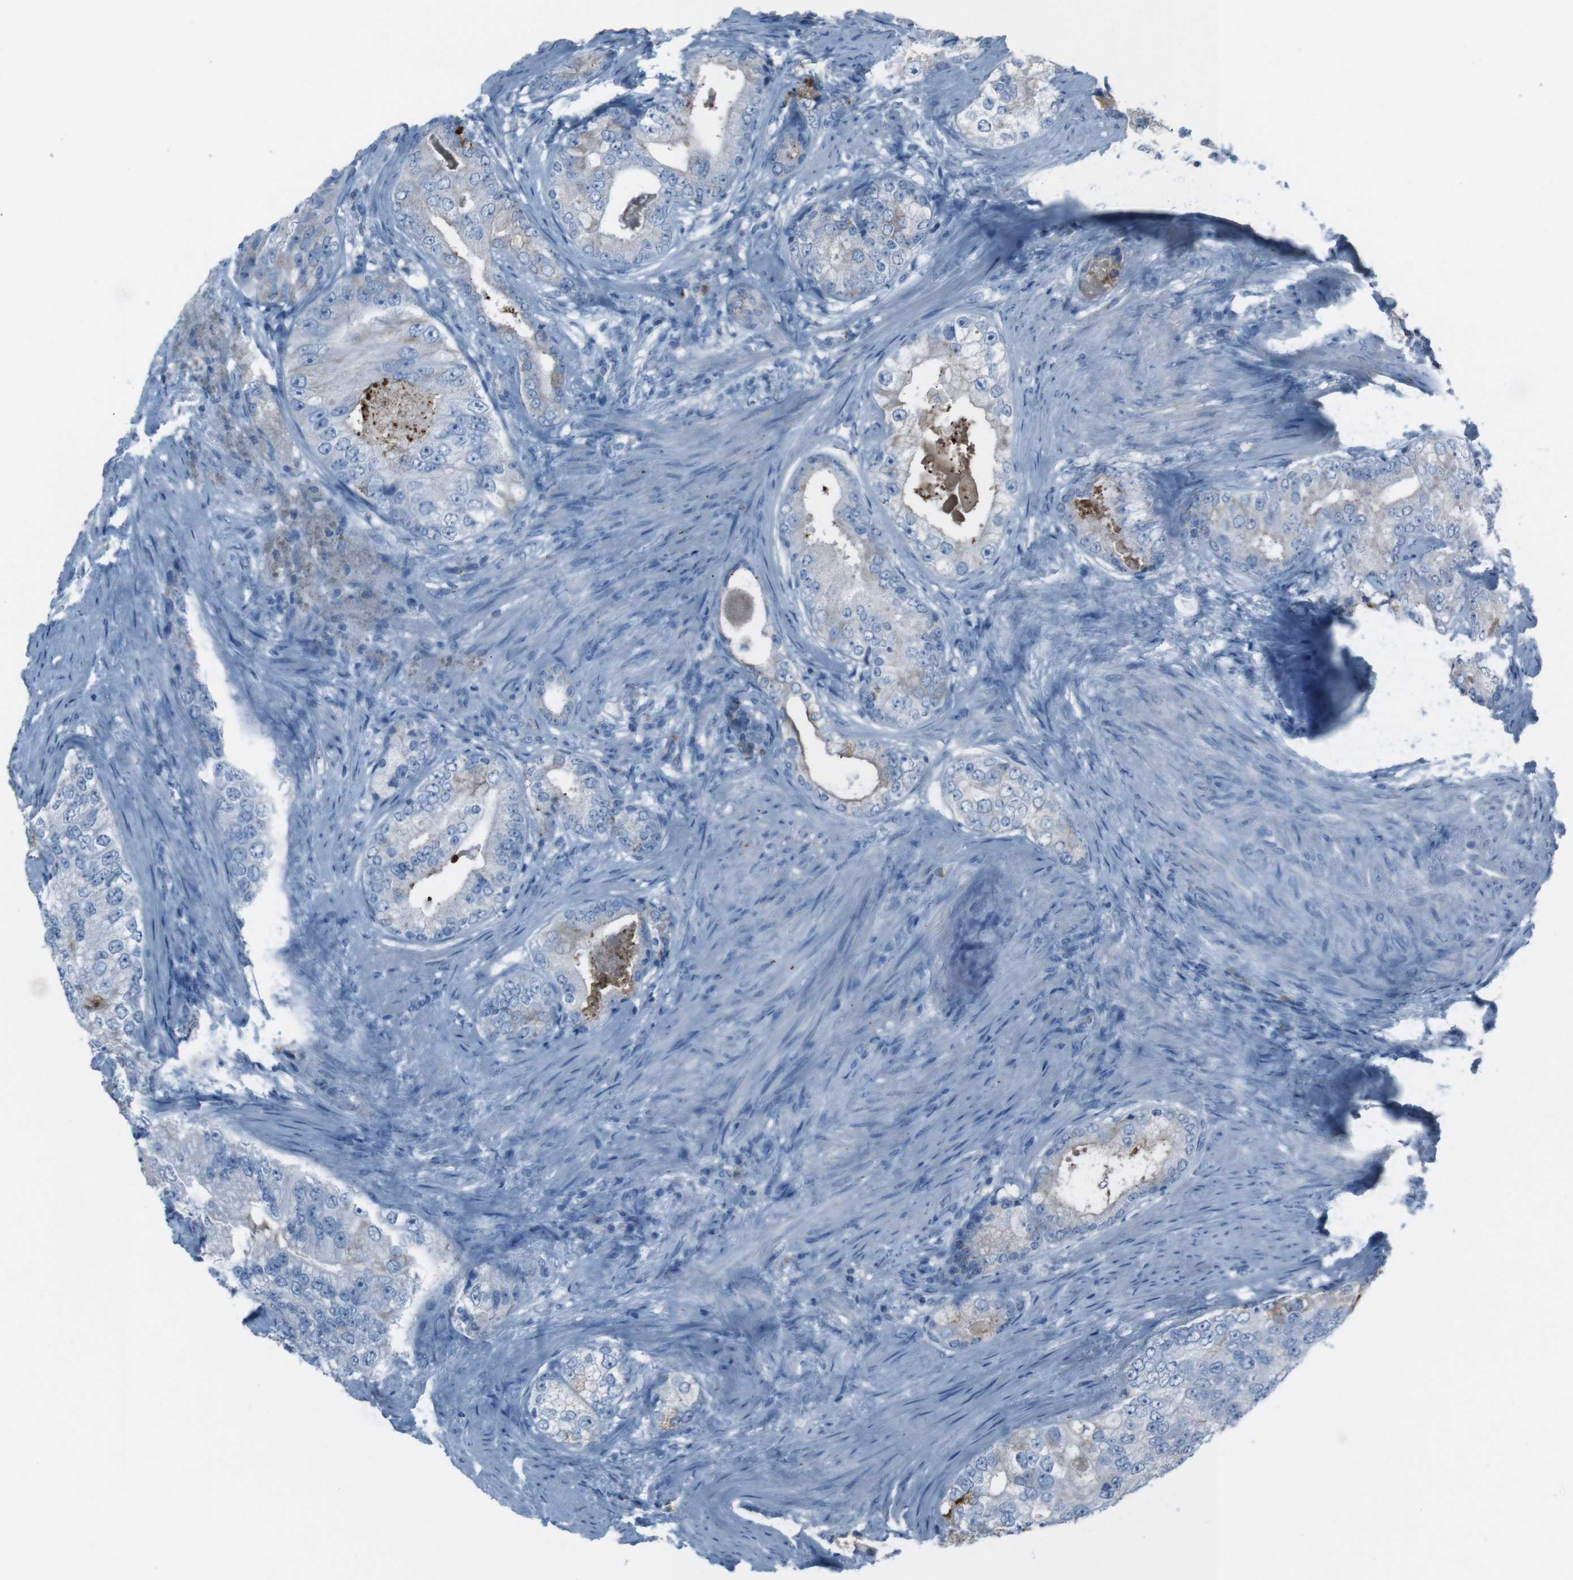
{"staining": {"intensity": "negative", "quantity": "none", "location": "none"}, "tissue": "prostate cancer", "cell_type": "Tumor cells", "image_type": "cancer", "snomed": [{"axis": "morphology", "description": "Adenocarcinoma, High grade"}, {"axis": "topography", "description": "Prostate"}], "caption": "Immunohistochemistry image of prostate cancer (high-grade adenocarcinoma) stained for a protein (brown), which exhibits no positivity in tumor cells. (DAB (3,3'-diaminobenzidine) immunohistochemistry visualized using brightfield microscopy, high magnification).", "gene": "ST6GAL1", "patient": {"sex": "male", "age": 66}}